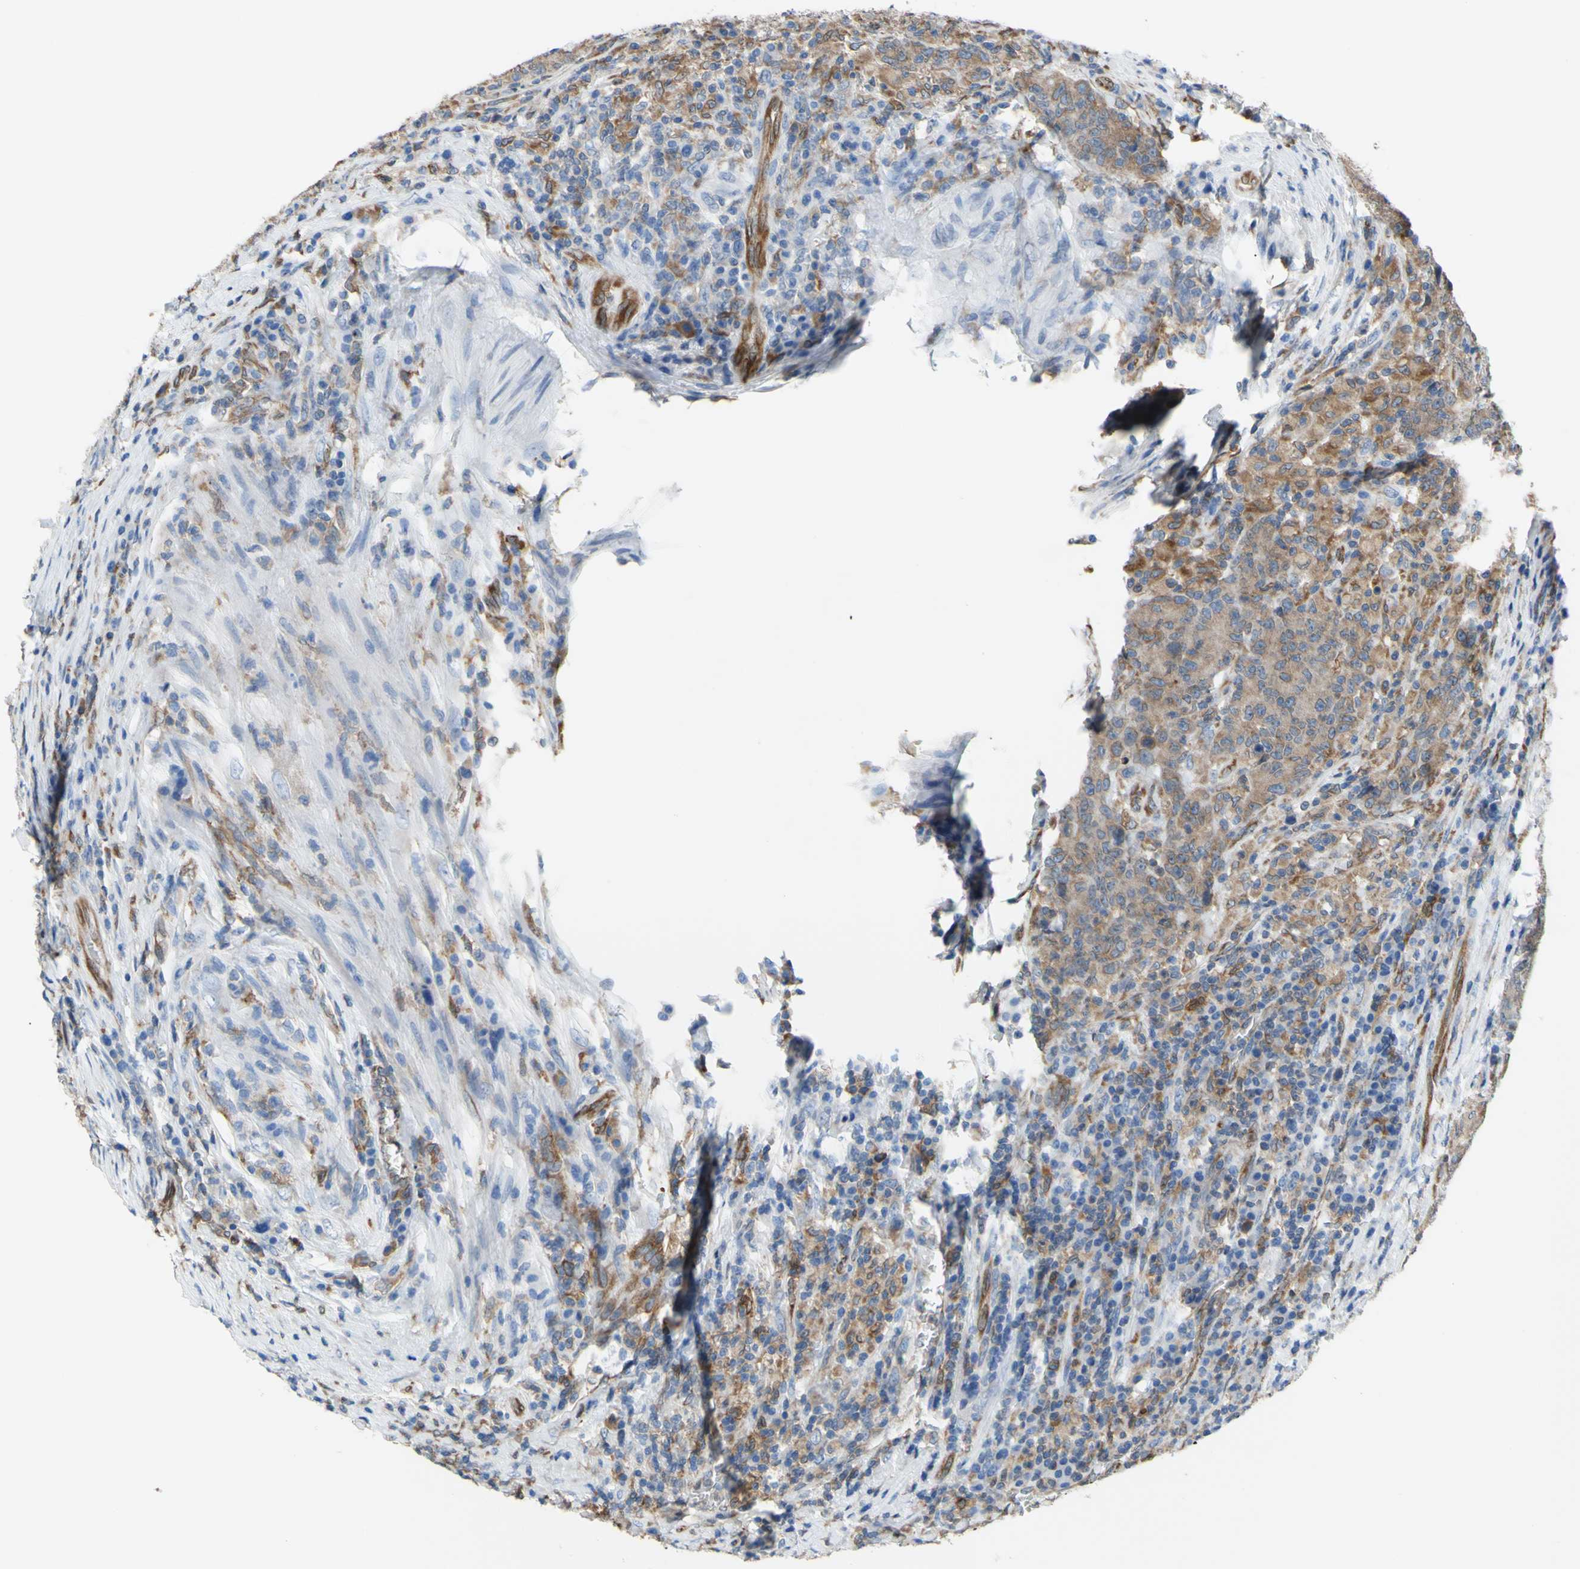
{"staining": {"intensity": "moderate", "quantity": ">75%", "location": "cytoplasmic/membranous"}, "tissue": "colorectal cancer", "cell_type": "Tumor cells", "image_type": "cancer", "snomed": [{"axis": "morphology", "description": "Normal tissue, NOS"}, {"axis": "morphology", "description": "Adenocarcinoma, NOS"}, {"axis": "topography", "description": "Colon"}], "caption": "Protein expression analysis of colorectal cancer (adenocarcinoma) exhibits moderate cytoplasmic/membranous positivity in about >75% of tumor cells.", "gene": "MGST2", "patient": {"sex": "female", "age": 75}}